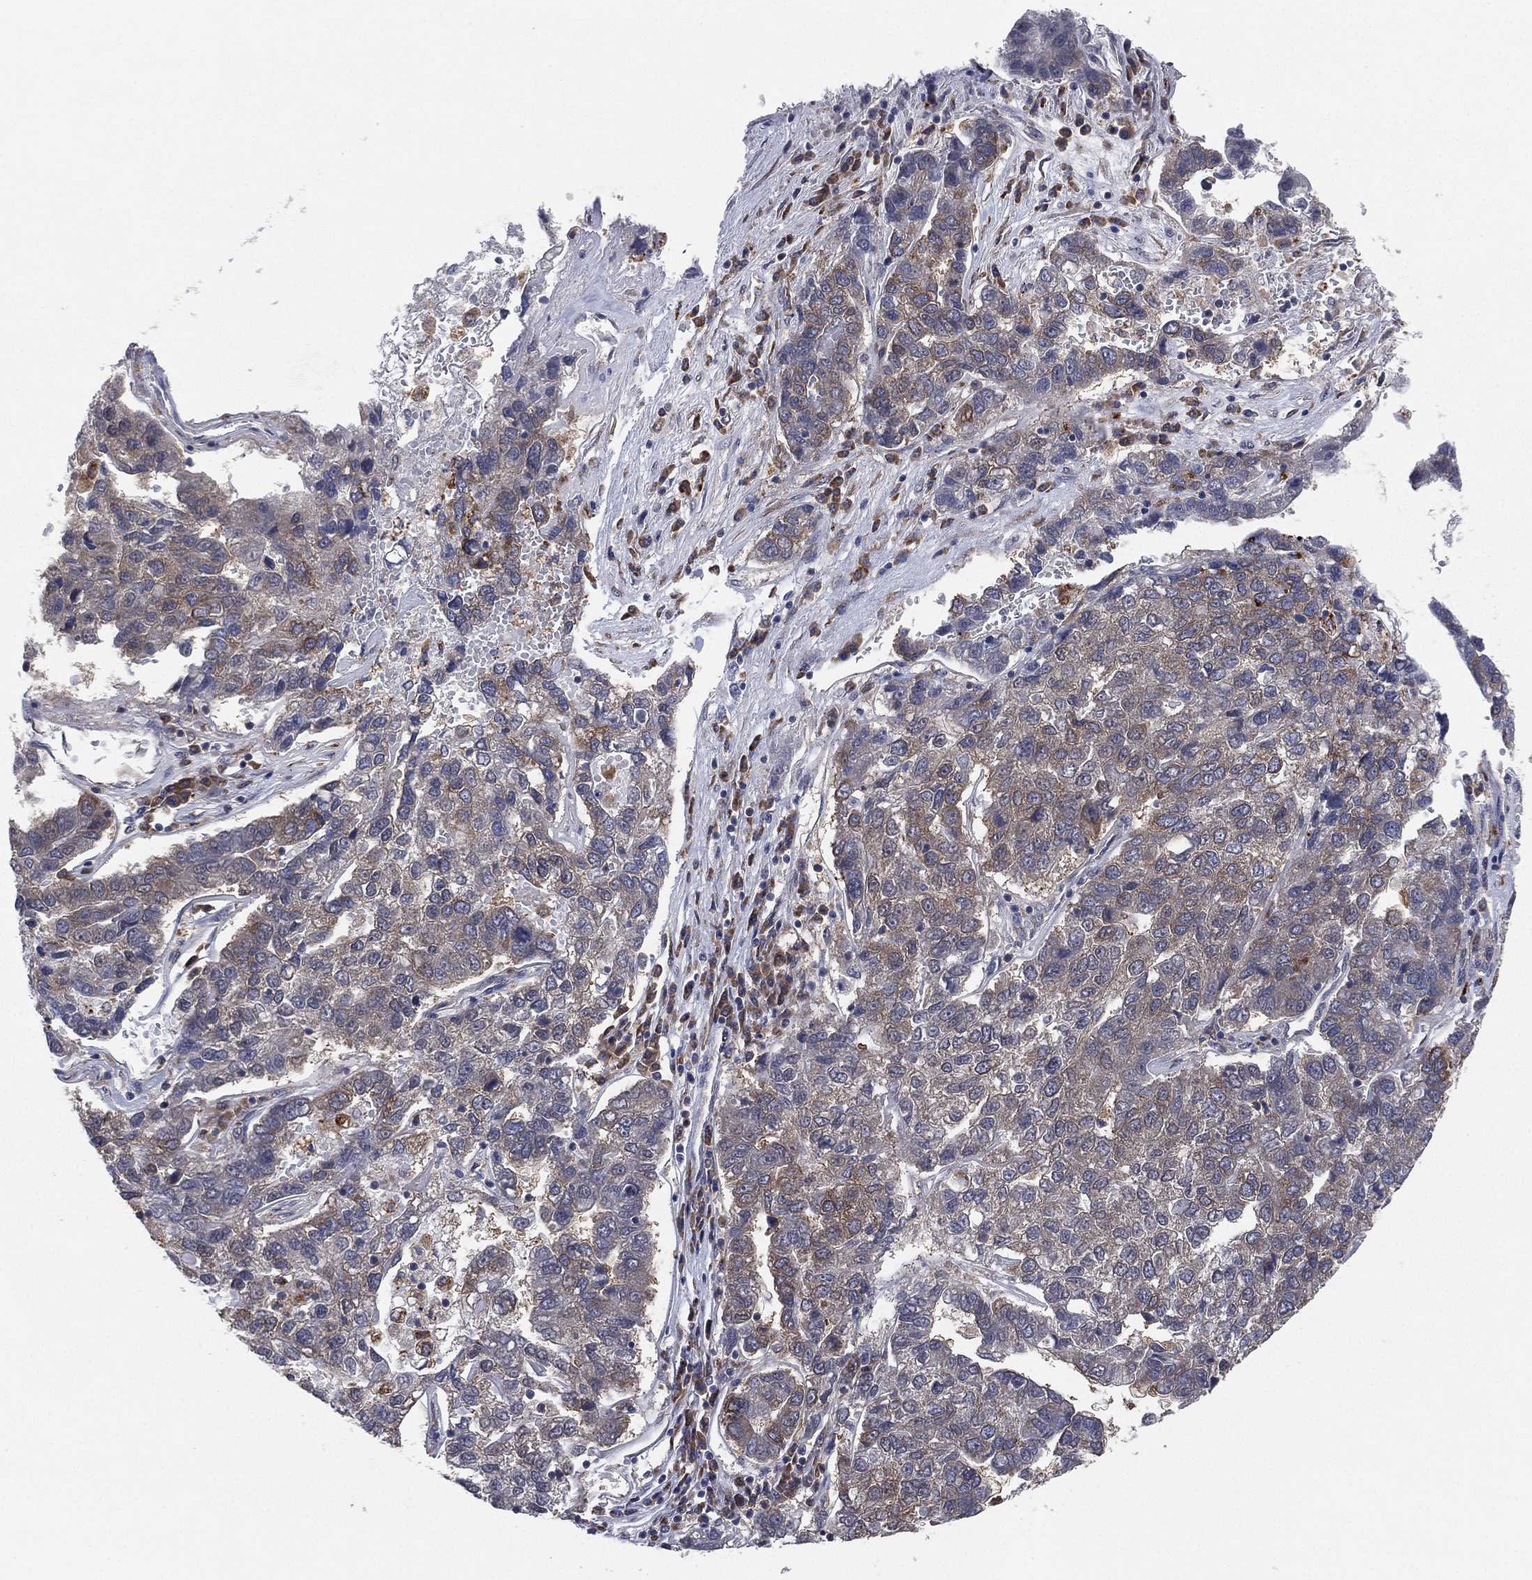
{"staining": {"intensity": "moderate", "quantity": "<25%", "location": "cytoplasmic/membranous"}, "tissue": "pancreatic cancer", "cell_type": "Tumor cells", "image_type": "cancer", "snomed": [{"axis": "morphology", "description": "Adenocarcinoma, NOS"}, {"axis": "topography", "description": "Pancreas"}], "caption": "IHC micrograph of pancreatic cancer (adenocarcinoma) stained for a protein (brown), which exhibits low levels of moderate cytoplasmic/membranous positivity in about <25% of tumor cells.", "gene": "FAM104A", "patient": {"sex": "female", "age": 61}}